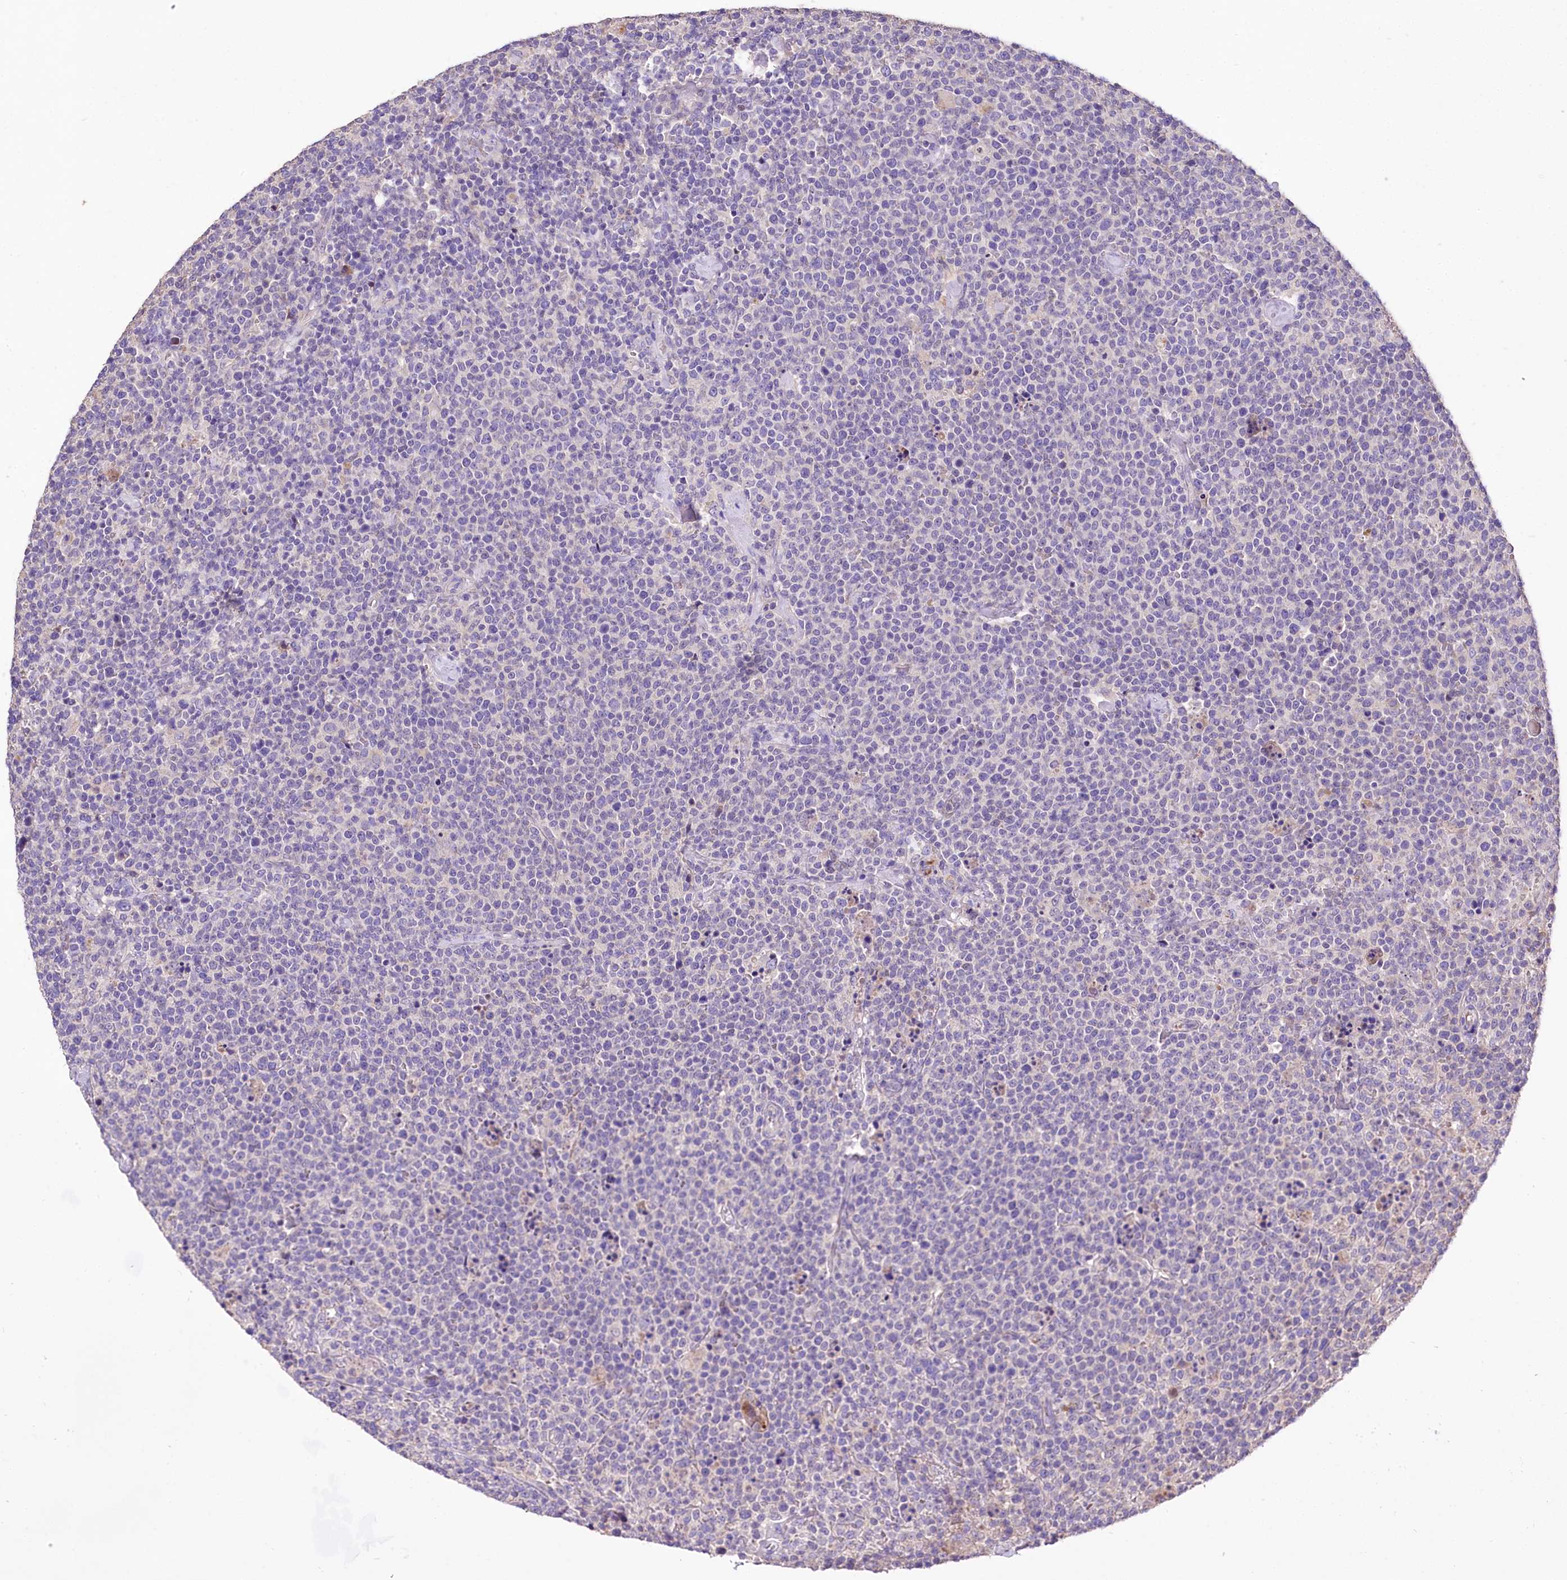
{"staining": {"intensity": "negative", "quantity": "none", "location": "none"}, "tissue": "lymphoma", "cell_type": "Tumor cells", "image_type": "cancer", "snomed": [{"axis": "morphology", "description": "Malignant lymphoma, non-Hodgkin's type, High grade"}, {"axis": "topography", "description": "Lymph node"}], "caption": "Immunohistochemistry (IHC) micrograph of human malignant lymphoma, non-Hodgkin's type (high-grade) stained for a protein (brown), which exhibits no staining in tumor cells. (Brightfield microscopy of DAB (3,3'-diaminobenzidine) immunohistochemistry (IHC) at high magnification).", "gene": "PCYOX1L", "patient": {"sex": "male", "age": 61}}